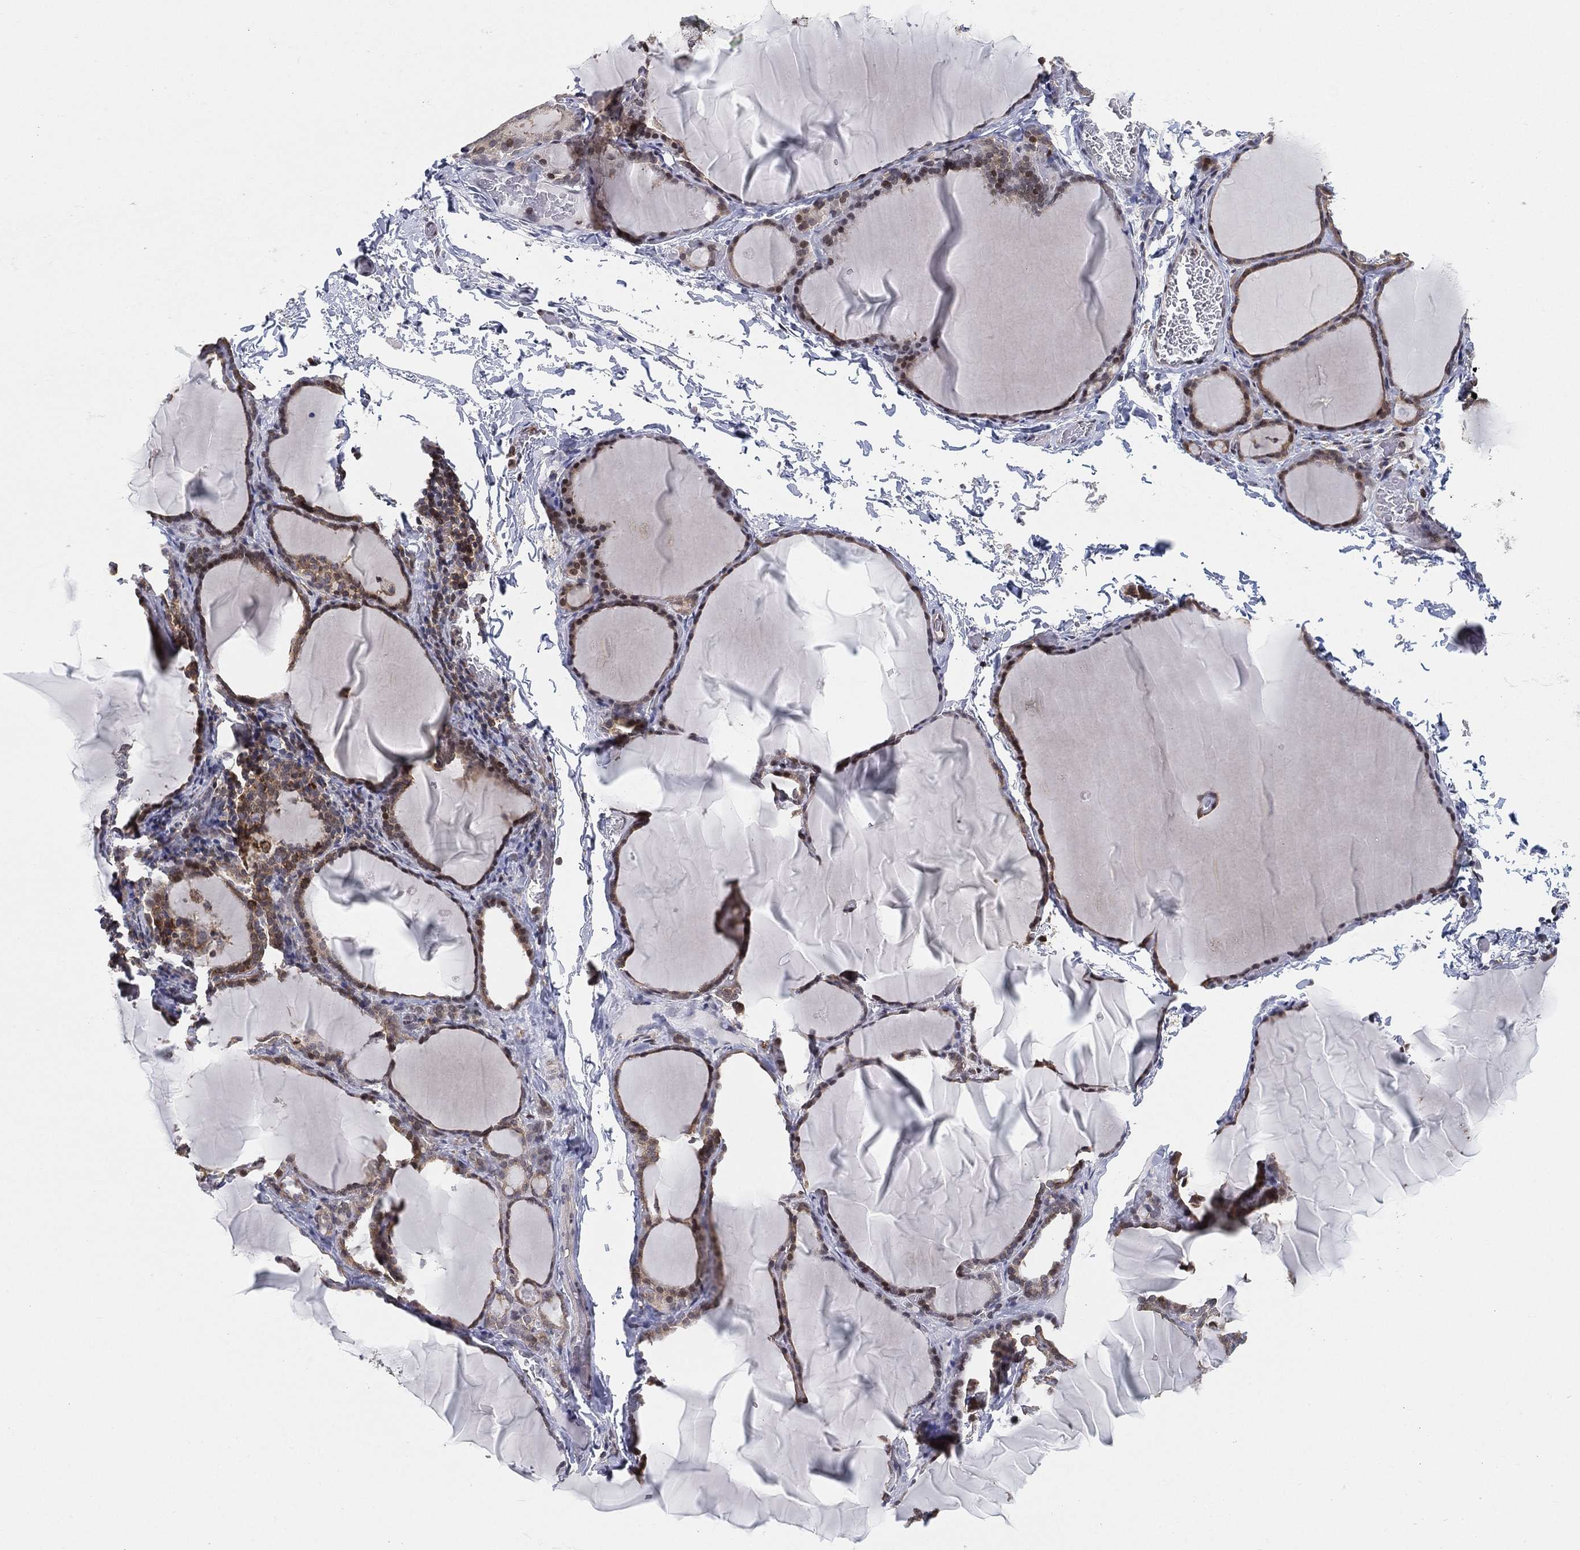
{"staining": {"intensity": "moderate", "quantity": "25%-75%", "location": "cytoplasmic/membranous,nuclear"}, "tissue": "thyroid gland", "cell_type": "Glandular cells", "image_type": "normal", "snomed": [{"axis": "morphology", "description": "Normal tissue, NOS"}, {"axis": "morphology", "description": "Hyperplasia, NOS"}, {"axis": "topography", "description": "Thyroid gland"}], "caption": "Immunohistochemical staining of unremarkable thyroid gland demonstrates 25%-75% levels of moderate cytoplasmic/membranous,nuclear protein staining in about 25%-75% of glandular cells.", "gene": "TMTC4", "patient": {"sex": "female", "age": 27}}